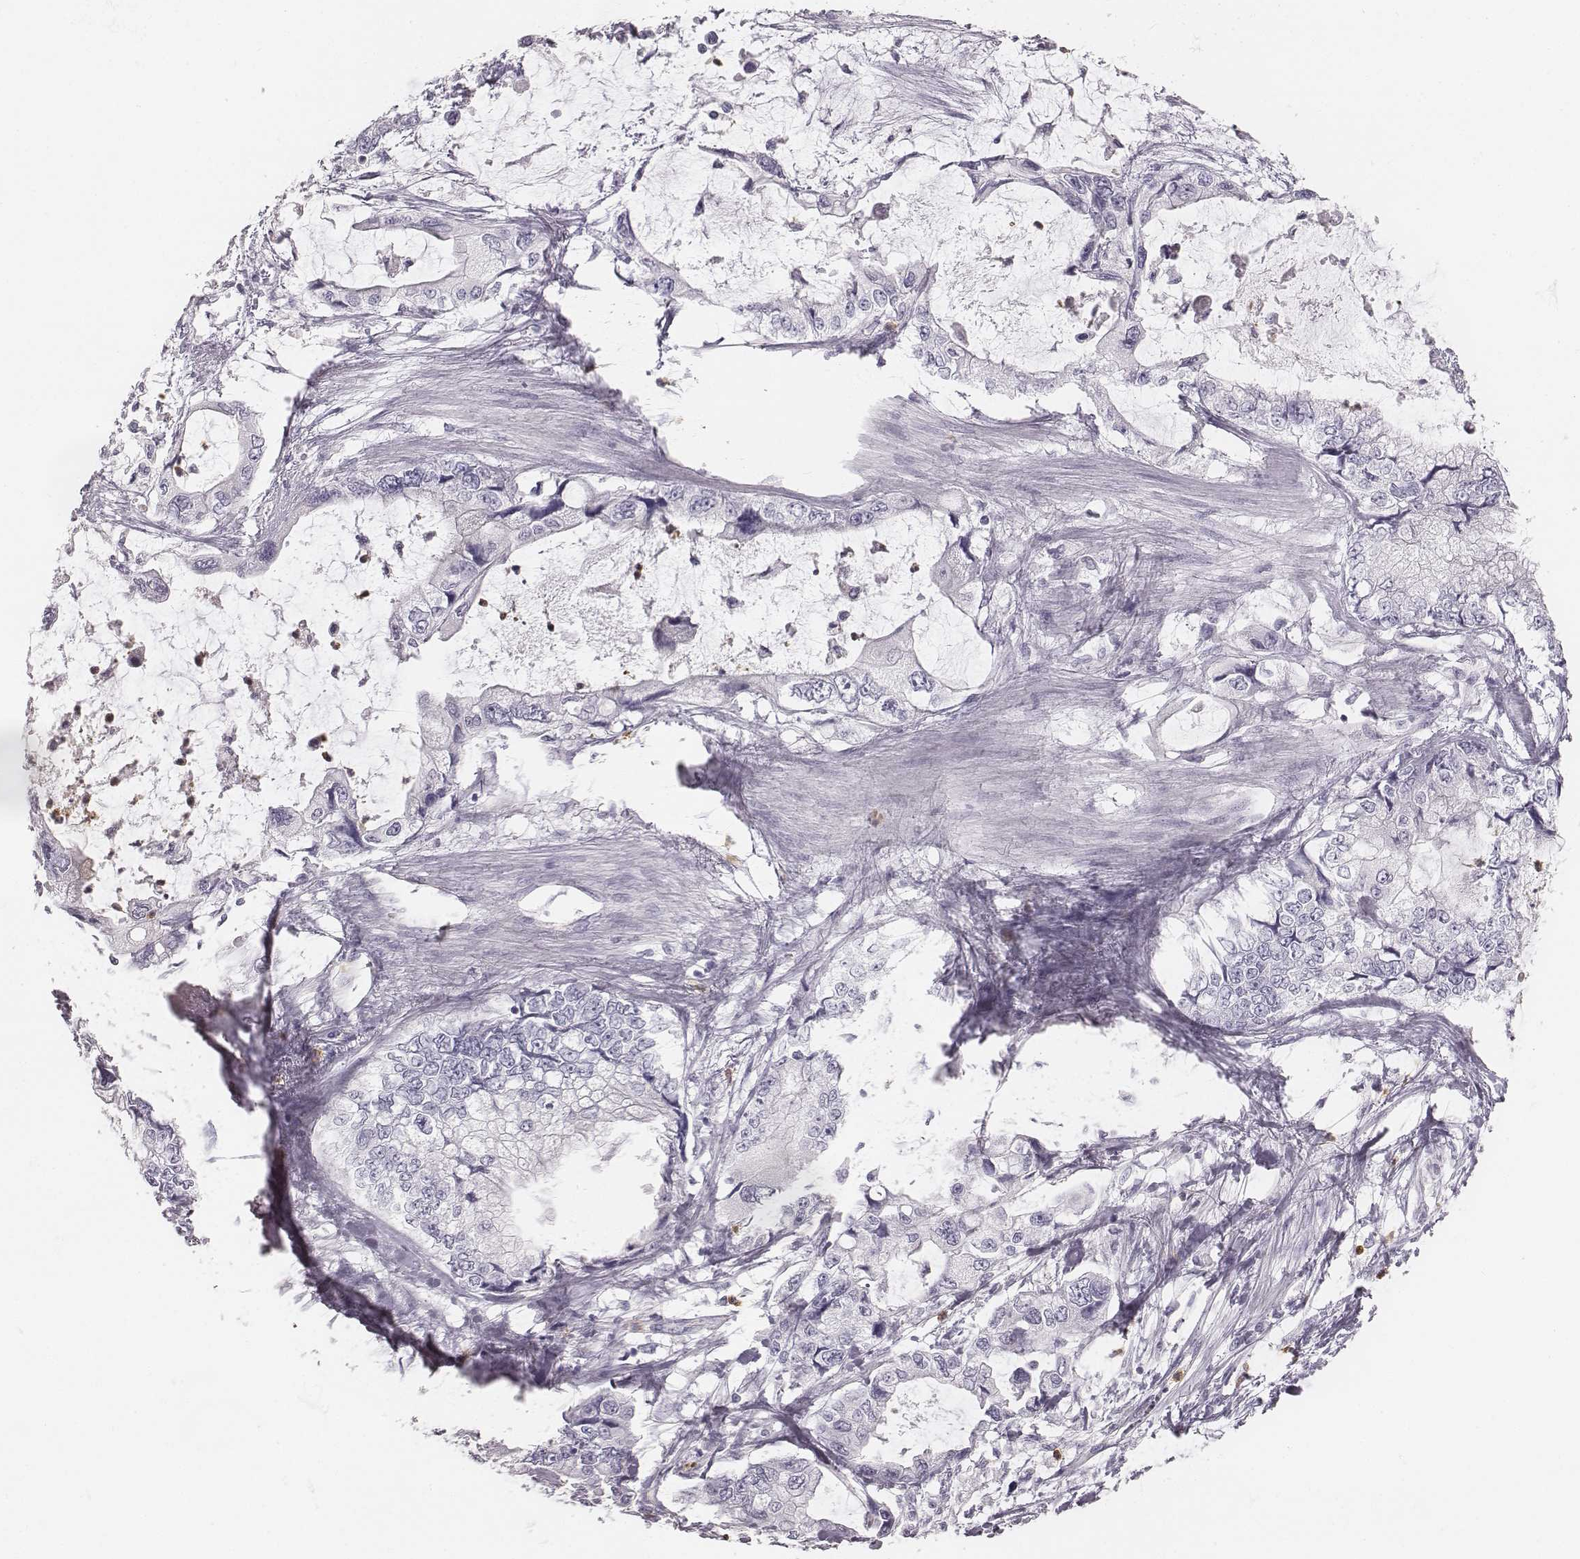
{"staining": {"intensity": "negative", "quantity": "none", "location": "none"}, "tissue": "stomach cancer", "cell_type": "Tumor cells", "image_type": "cancer", "snomed": [{"axis": "morphology", "description": "Adenocarcinoma, NOS"}, {"axis": "topography", "description": "Pancreas"}, {"axis": "topography", "description": "Stomach, upper"}, {"axis": "topography", "description": "Stomach"}], "caption": "Immunohistochemistry (IHC) of human stomach cancer exhibits no positivity in tumor cells.", "gene": "KCNJ12", "patient": {"sex": "male", "age": 77}}